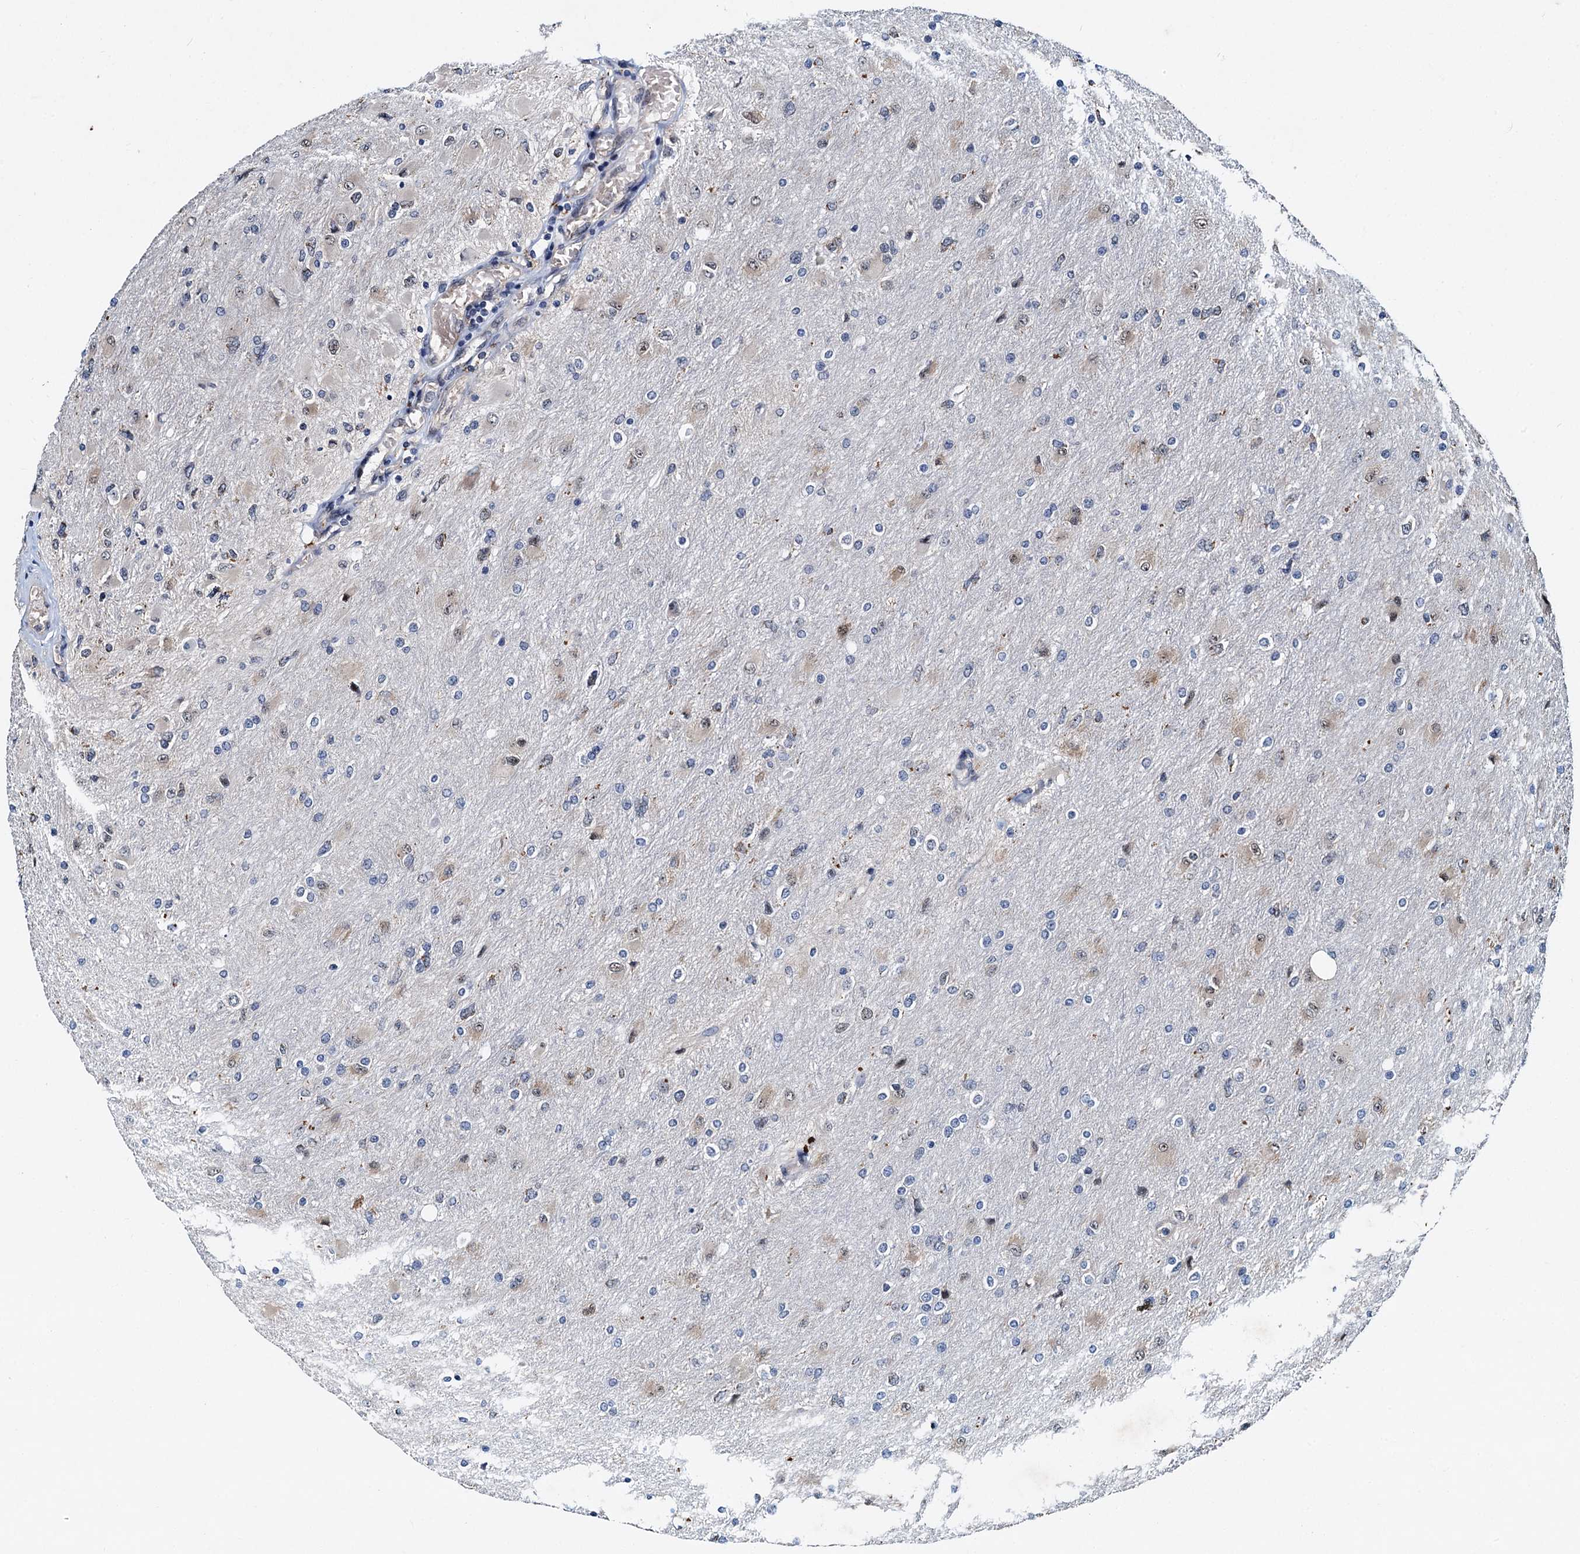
{"staining": {"intensity": "negative", "quantity": "none", "location": "none"}, "tissue": "glioma", "cell_type": "Tumor cells", "image_type": "cancer", "snomed": [{"axis": "morphology", "description": "Glioma, malignant, High grade"}, {"axis": "topography", "description": "Cerebral cortex"}], "caption": "Immunohistochemistry (IHC) of glioma displays no positivity in tumor cells.", "gene": "DNAJC21", "patient": {"sex": "female", "age": 36}}